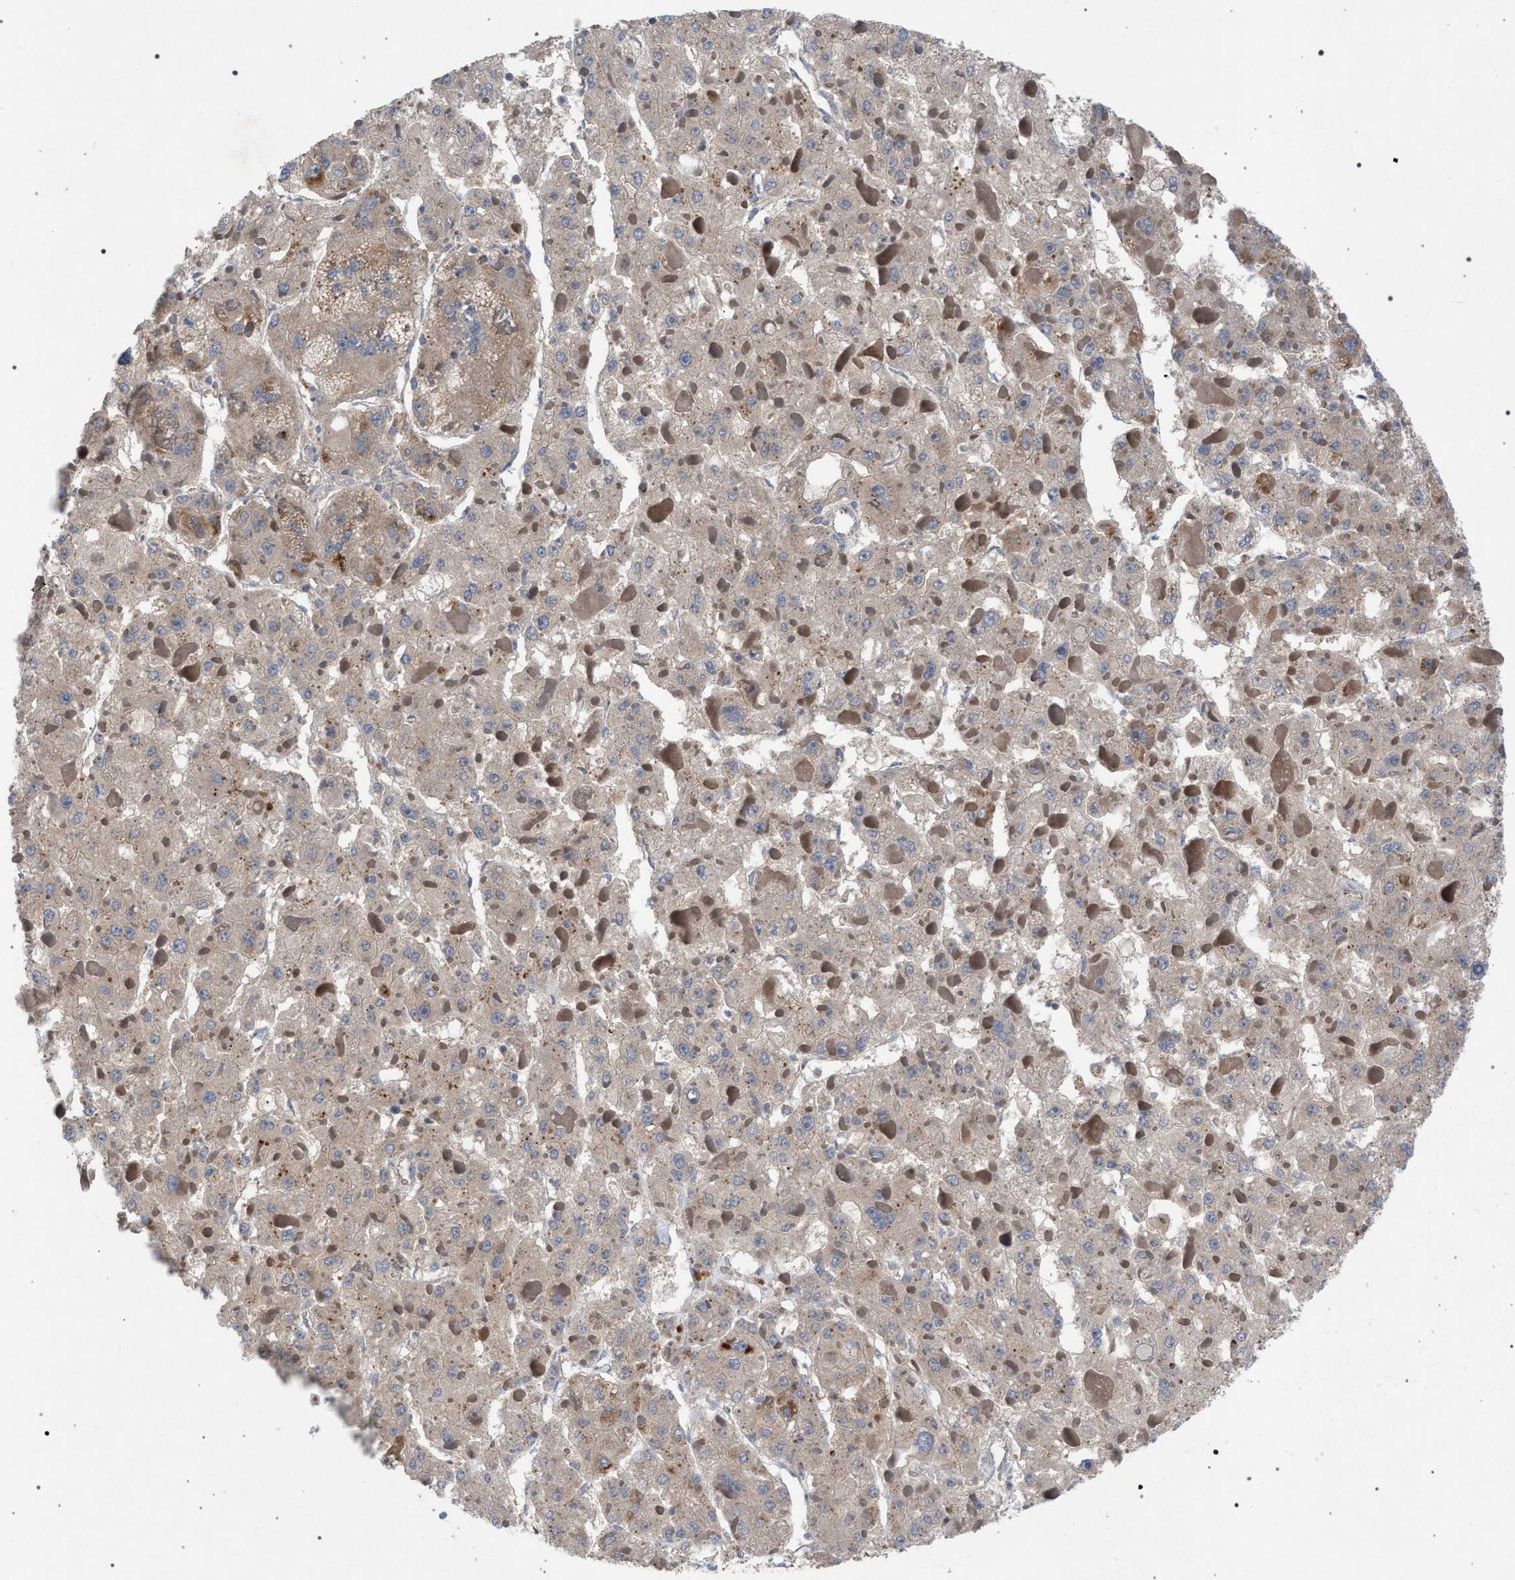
{"staining": {"intensity": "weak", "quantity": ">75%", "location": "cytoplasmic/membranous"}, "tissue": "liver cancer", "cell_type": "Tumor cells", "image_type": "cancer", "snomed": [{"axis": "morphology", "description": "Carcinoma, Hepatocellular, NOS"}, {"axis": "topography", "description": "Liver"}], "caption": "Weak cytoplasmic/membranous expression for a protein is appreciated in approximately >75% of tumor cells of hepatocellular carcinoma (liver) using immunohistochemistry (IHC).", "gene": "VPS13A", "patient": {"sex": "female", "age": 73}}